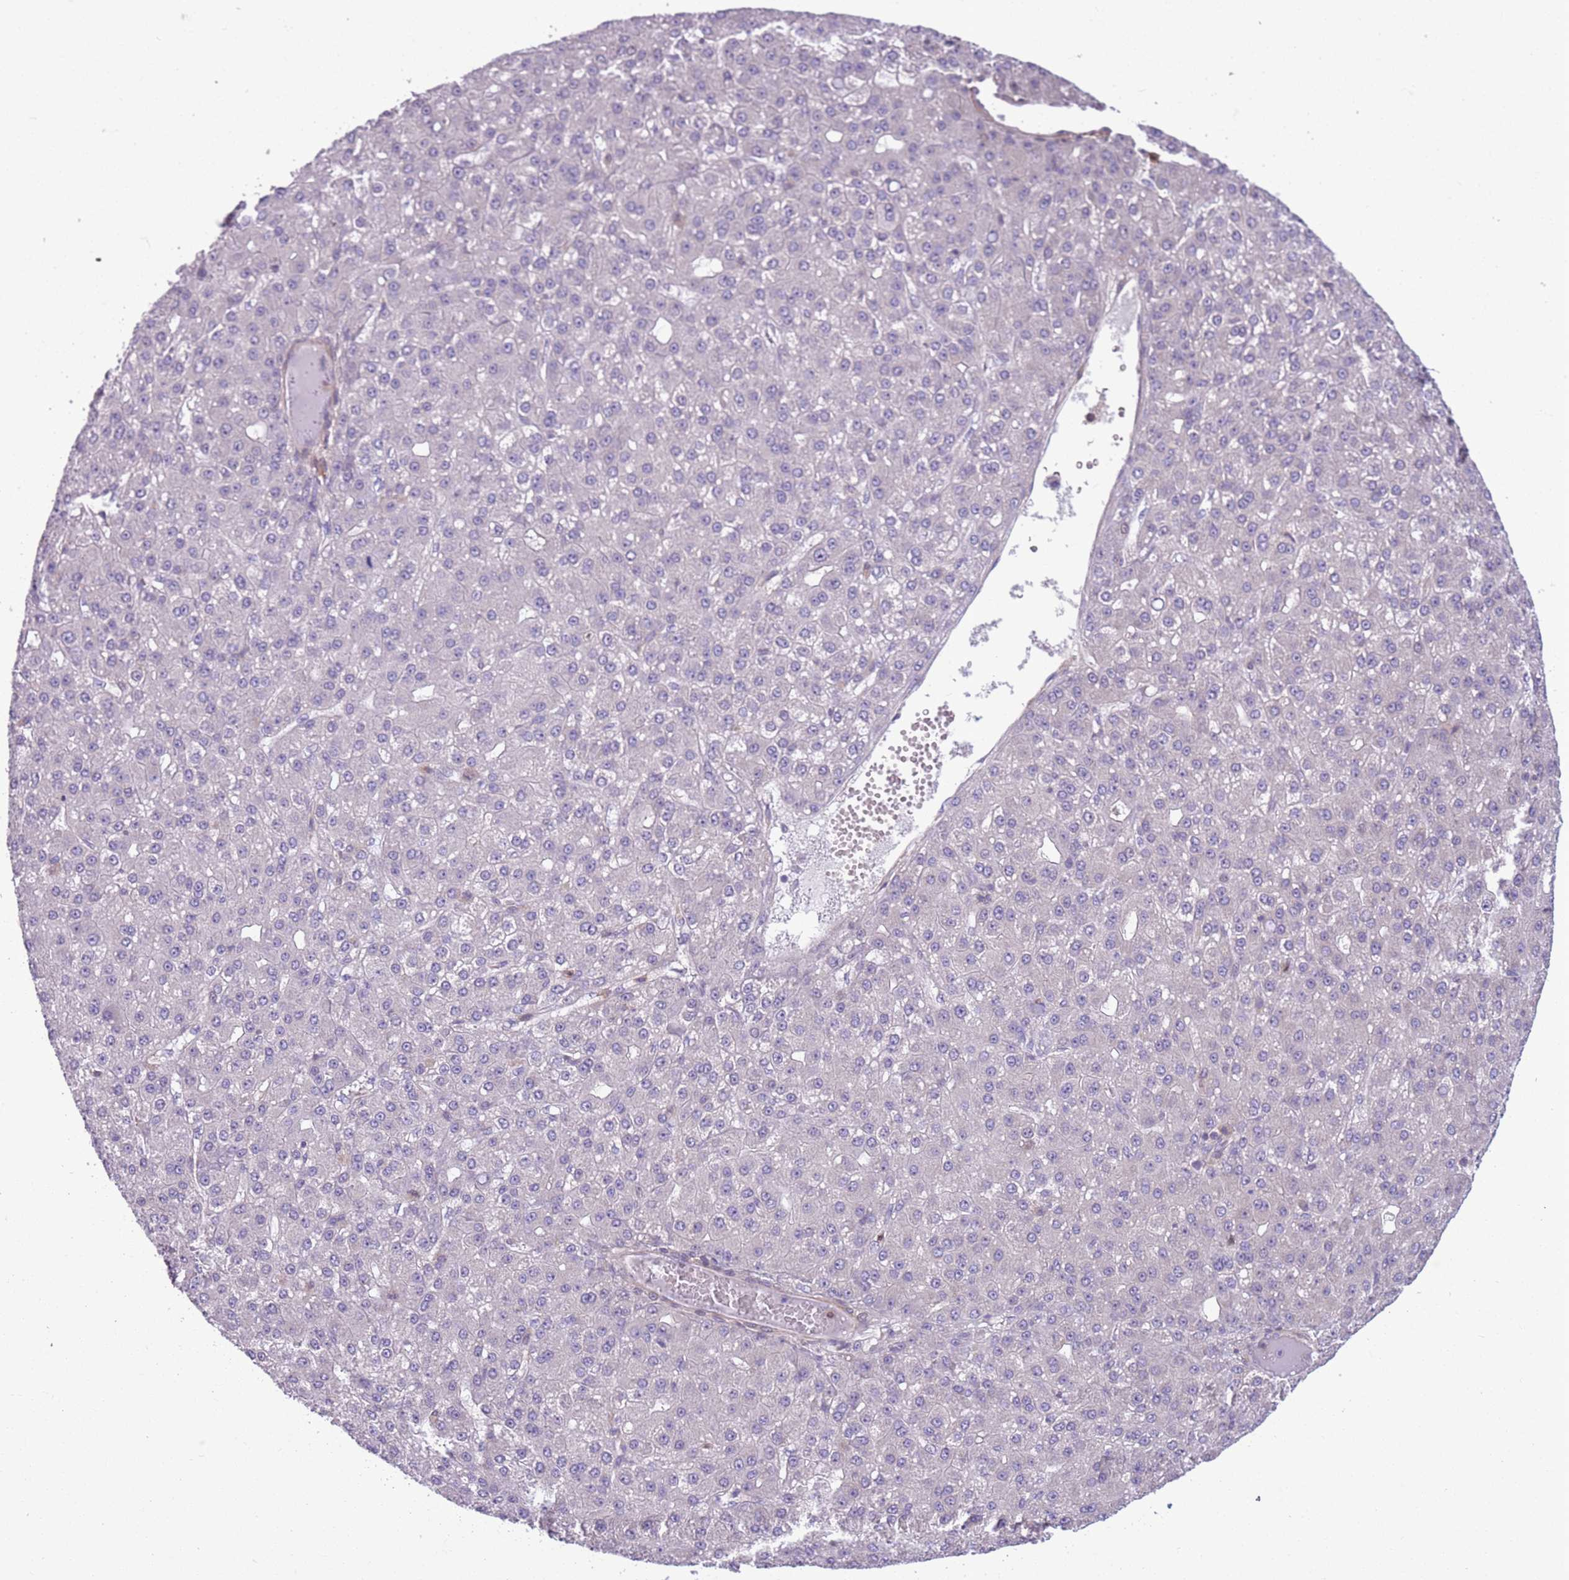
{"staining": {"intensity": "negative", "quantity": "none", "location": "none"}, "tissue": "liver cancer", "cell_type": "Tumor cells", "image_type": "cancer", "snomed": [{"axis": "morphology", "description": "Carcinoma, Hepatocellular, NOS"}, {"axis": "topography", "description": "Liver"}], "caption": "This is an immunohistochemistry (IHC) histopathology image of human liver cancer. There is no staining in tumor cells.", "gene": "JAML", "patient": {"sex": "male", "age": 67}}